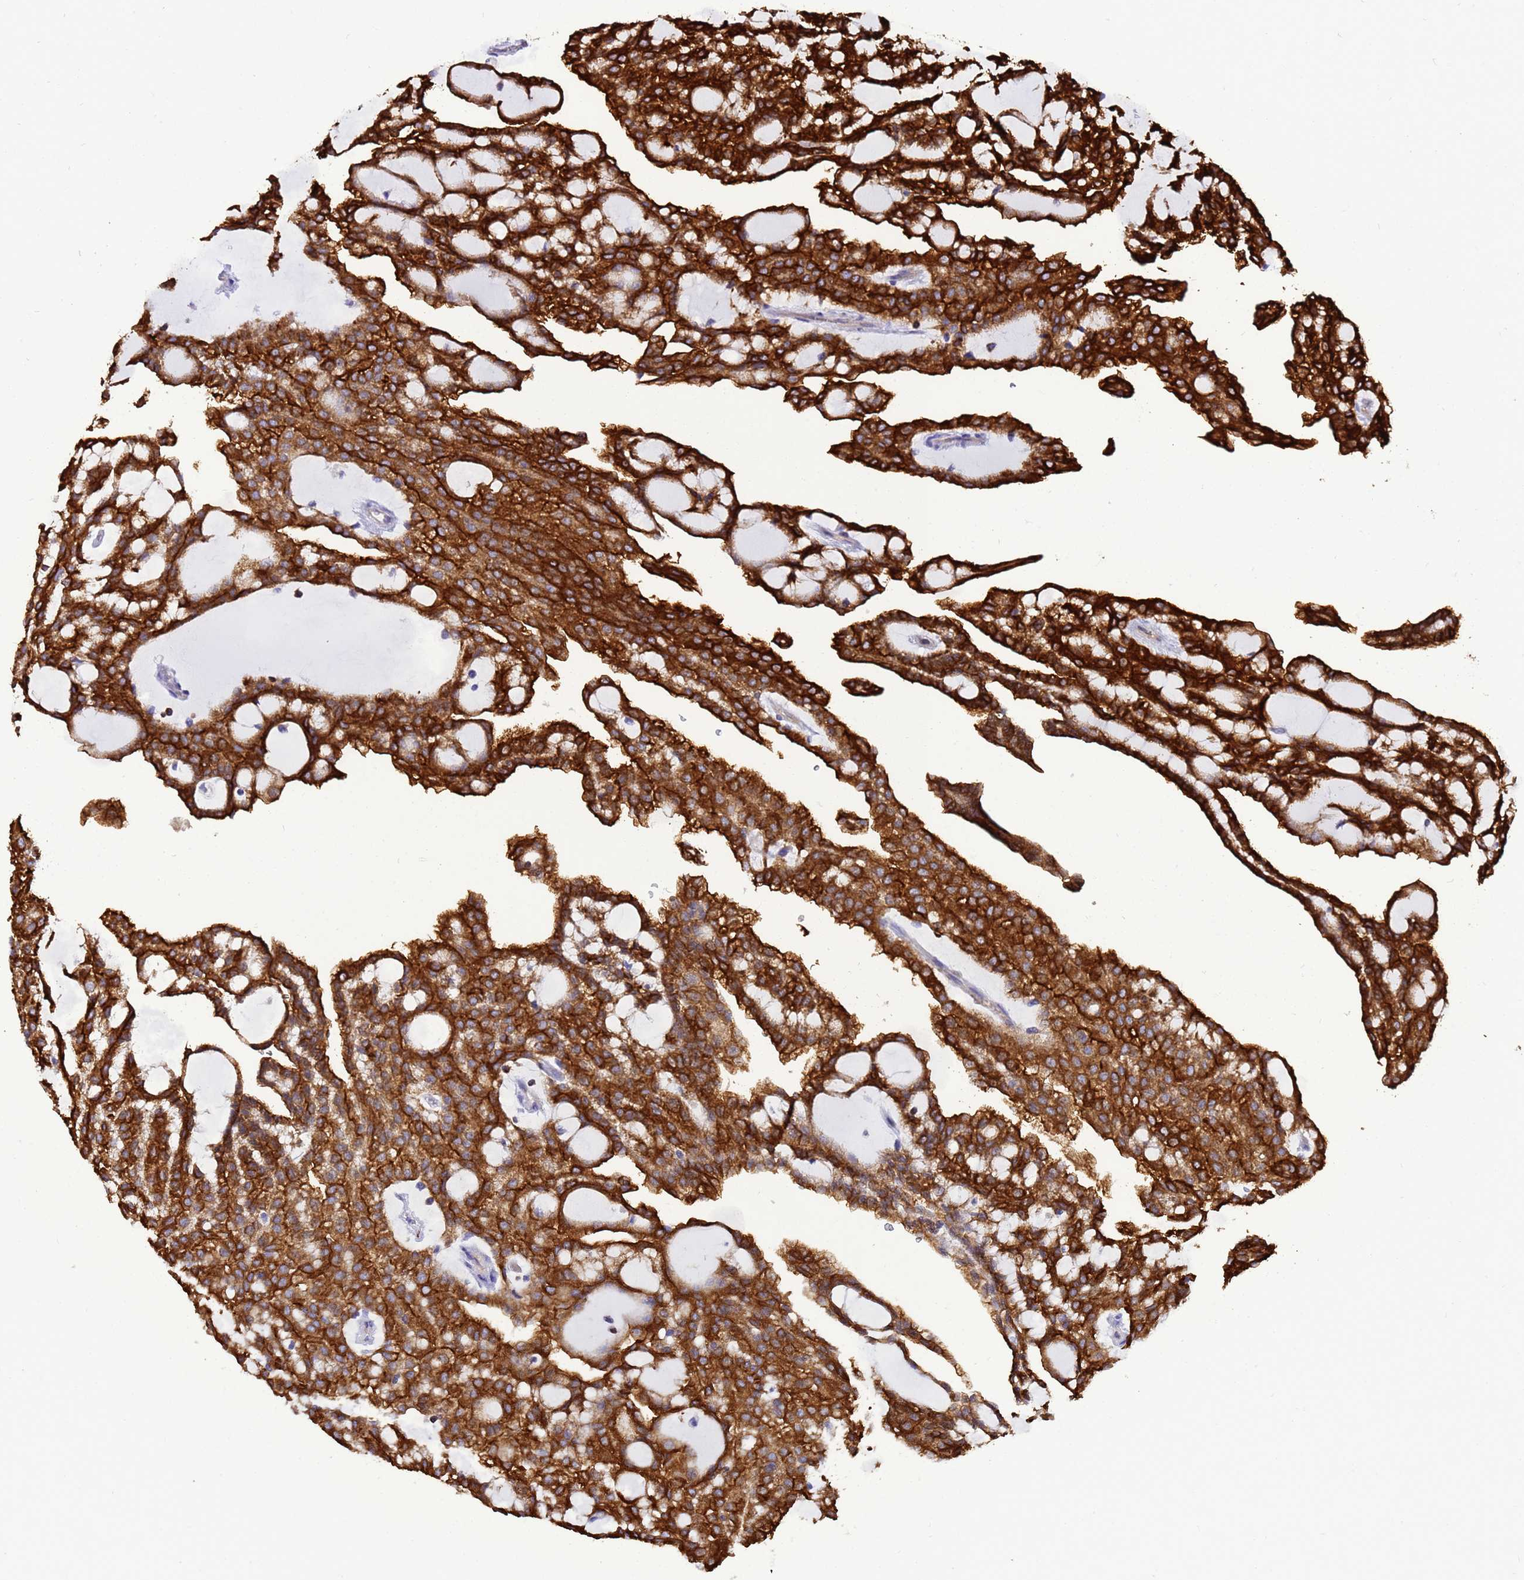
{"staining": {"intensity": "strong", "quantity": ">75%", "location": "cytoplasmic/membranous"}, "tissue": "renal cancer", "cell_type": "Tumor cells", "image_type": "cancer", "snomed": [{"axis": "morphology", "description": "Adenocarcinoma, NOS"}, {"axis": "topography", "description": "Kidney"}], "caption": "Protein staining by immunohistochemistry (IHC) shows strong cytoplasmic/membranous staining in approximately >75% of tumor cells in renal cancer (adenocarcinoma). The protein is shown in brown color, while the nuclei are stained blue.", "gene": "EZR", "patient": {"sex": "male", "age": 63}}